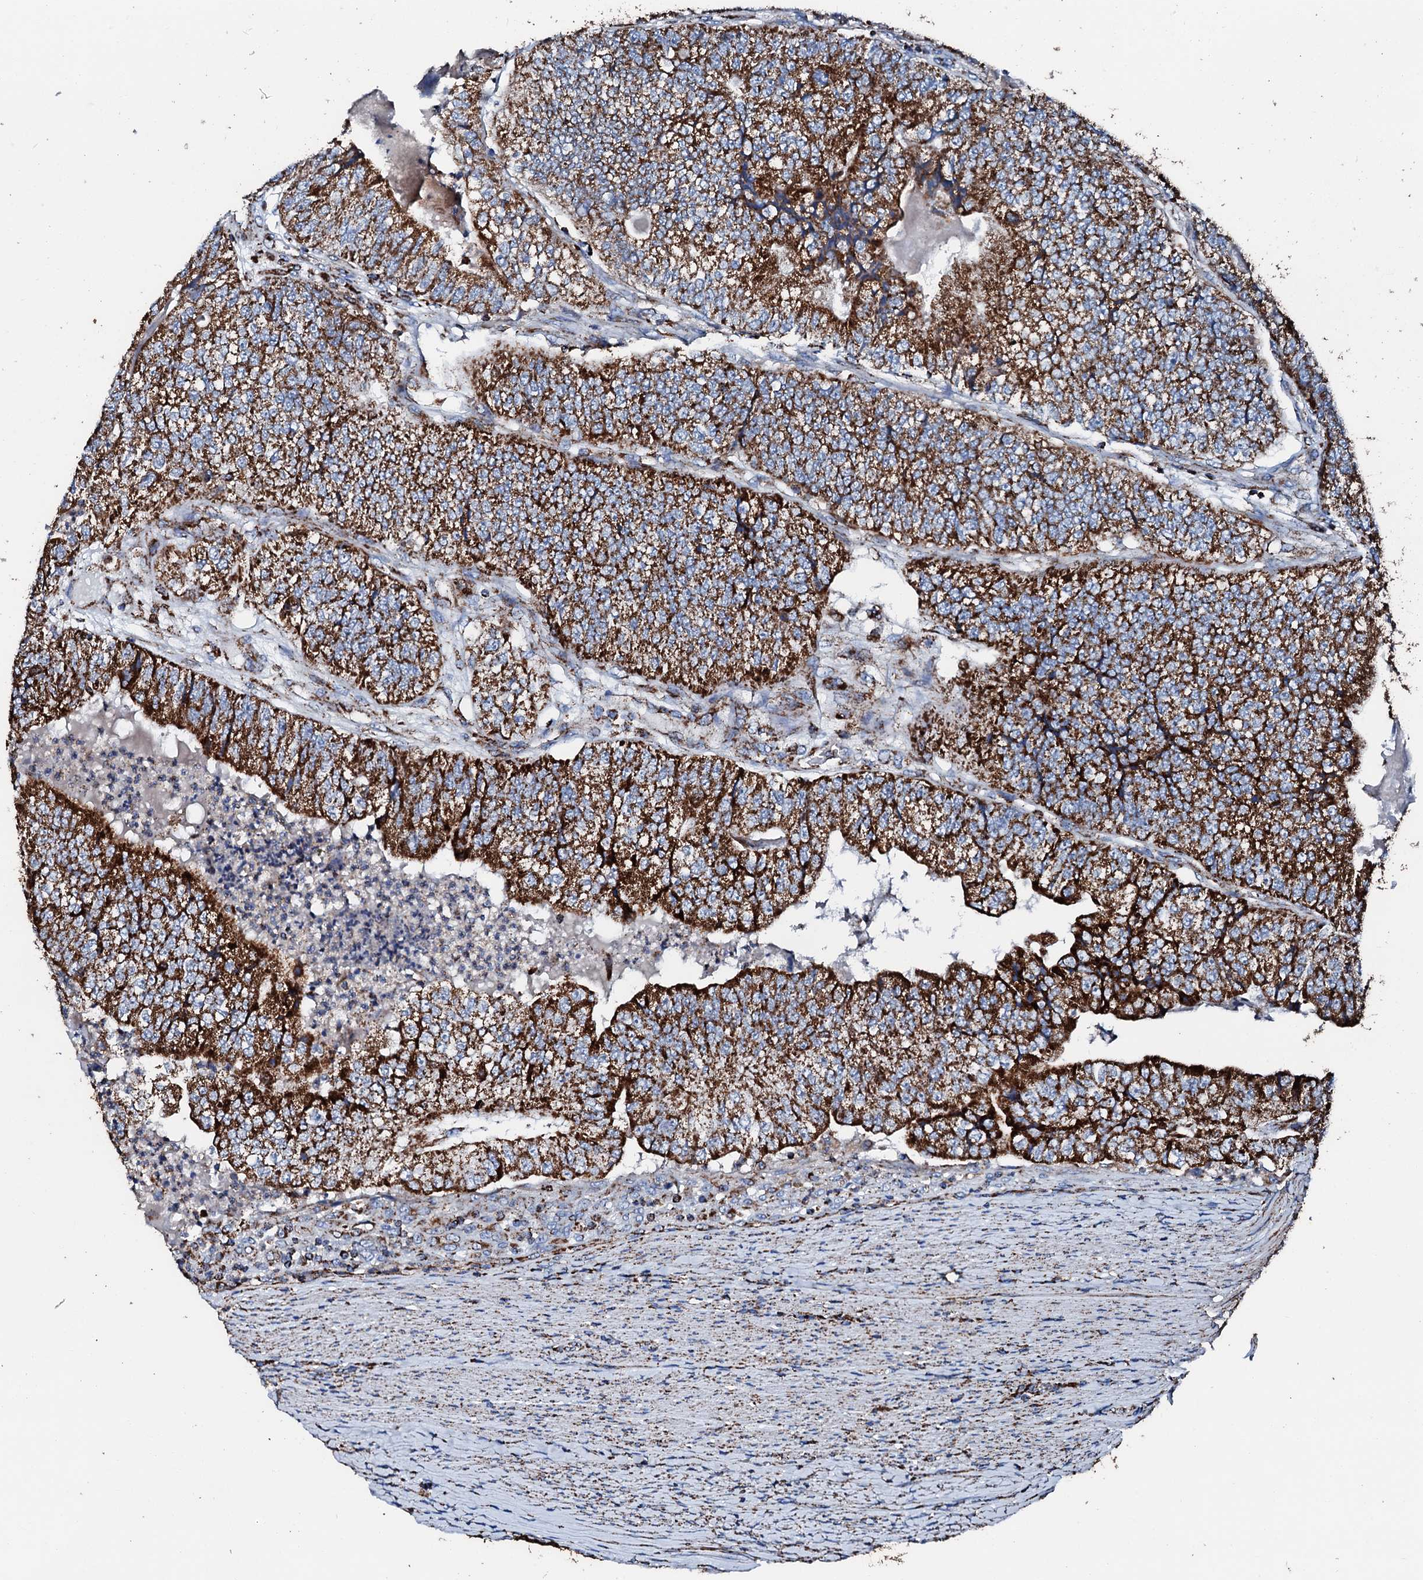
{"staining": {"intensity": "strong", "quantity": ">75%", "location": "cytoplasmic/membranous"}, "tissue": "colorectal cancer", "cell_type": "Tumor cells", "image_type": "cancer", "snomed": [{"axis": "morphology", "description": "Adenocarcinoma, NOS"}, {"axis": "topography", "description": "Colon"}], "caption": "Colorectal cancer (adenocarcinoma) was stained to show a protein in brown. There is high levels of strong cytoplasmic/membranous expression in approximately >75% of tumor cells.", "gene": "HADH", "patient": {"sex": "female", "age": 67}}